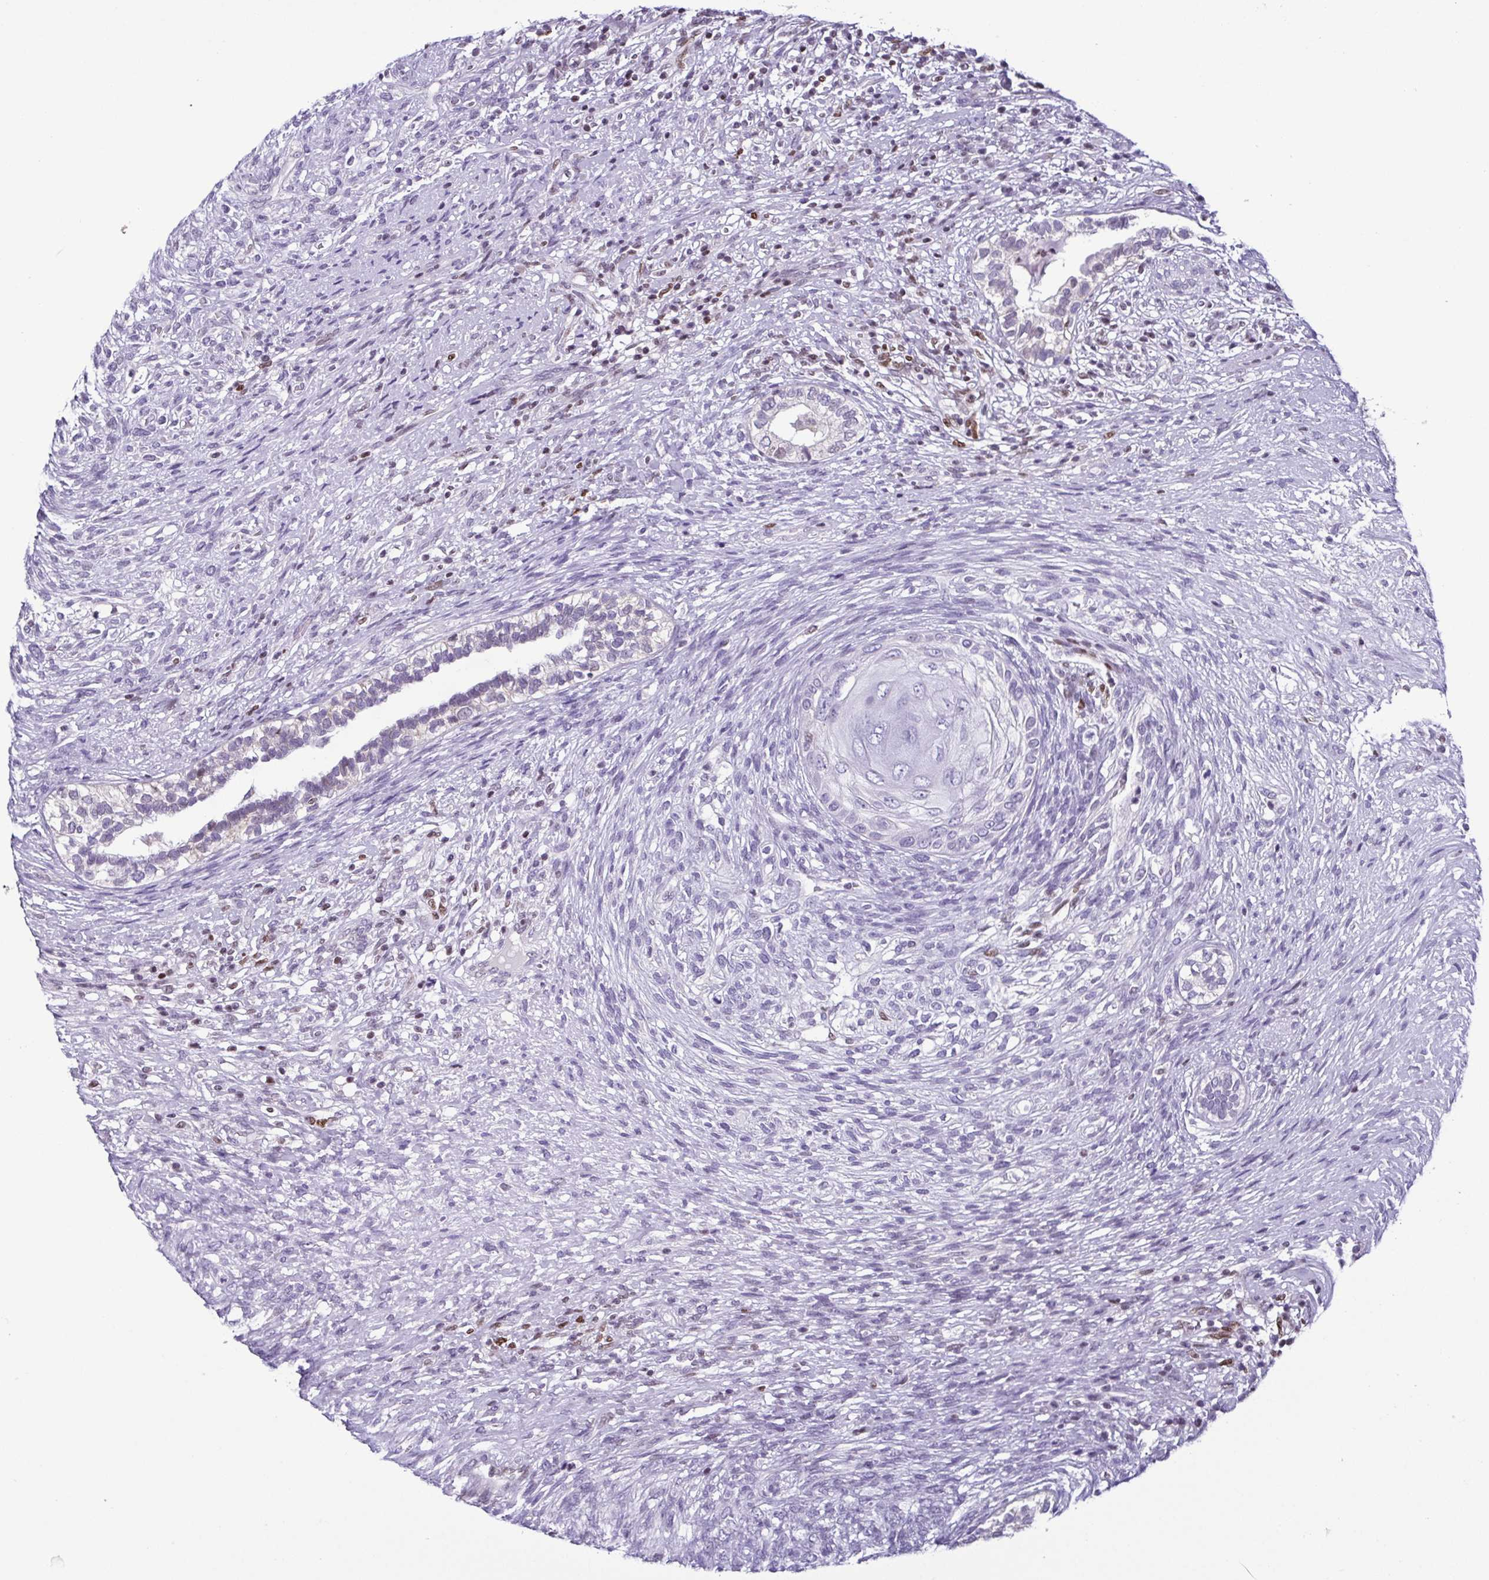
{"staining": {"intensity": "negative", "quantity": "none", "location": "none"}, "tissue": "testis cancer", "cell_type": "Tumor cells", "image_type": "cancer", "snomed": [{"axis": "morphology", "description": "Seminoma, NOS"}, {"axis": "morphology", "description": "Carcinoma, Embryonal, NOS"}, {"axis": "topography", "description": "Testis"}], "caption": "Tumor cells show no significant staining in testis cancer.", "gene": "IRF1", "patient": {"sex": "male", "age": 41}}